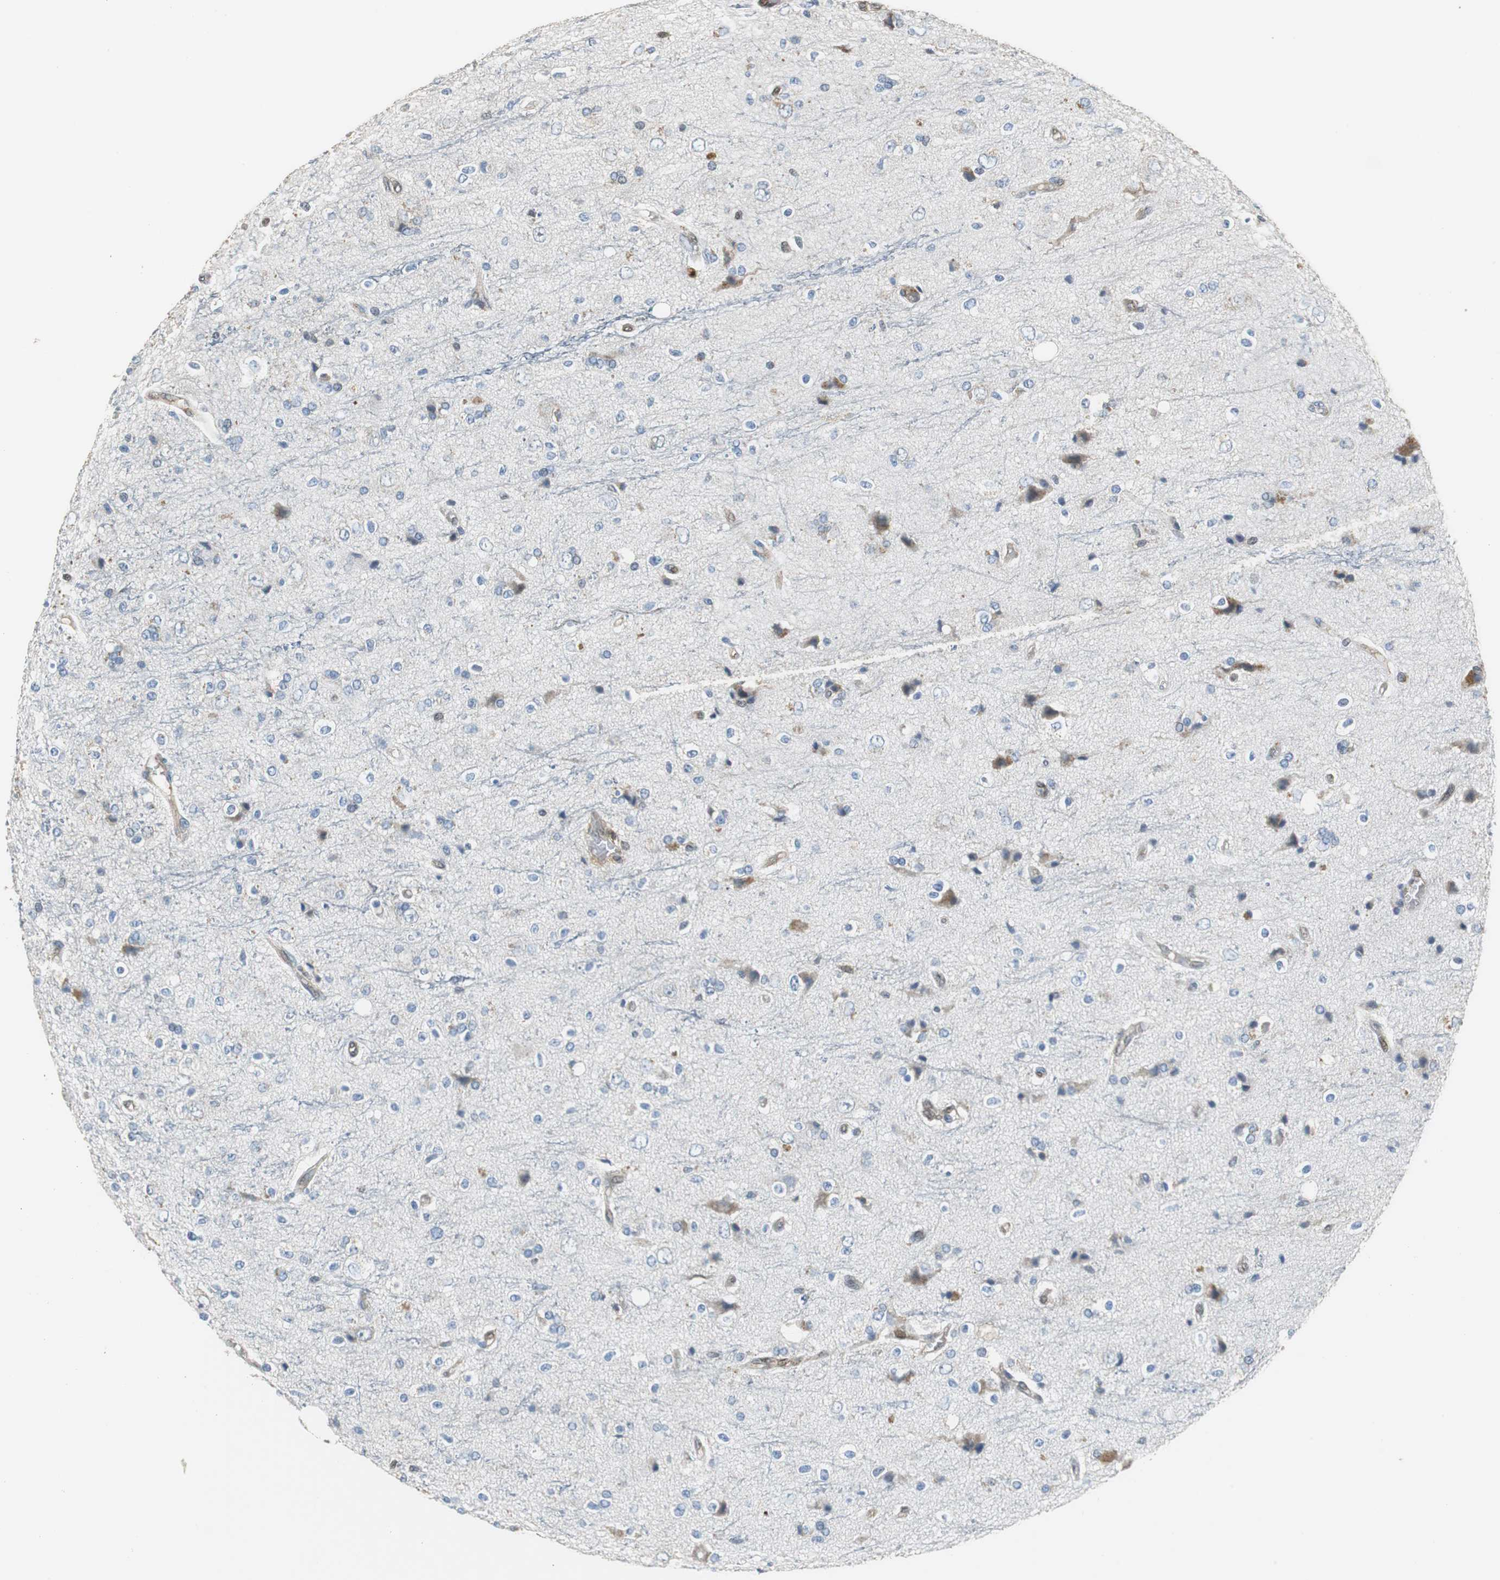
{"staining": {"intensity": "weak", "quantity": "<25%", "location": "cytoplasmic/membranous"}, "tissue": "glioma", "cell_type": "Tumor cells", "image_type": "cancer", "snomed": [{"axis": "morphology", "description": "Glioma, malignant, High grade"}, {"axis": "topography", "description": "Brain"}], "caption": "This is an immunohistochemistry photomicrograph of high-grade glioma (malignant). There is no expression in tumor cells.", "gene": "GSDMD", "patient": {"sex": "male", "age": 47}}